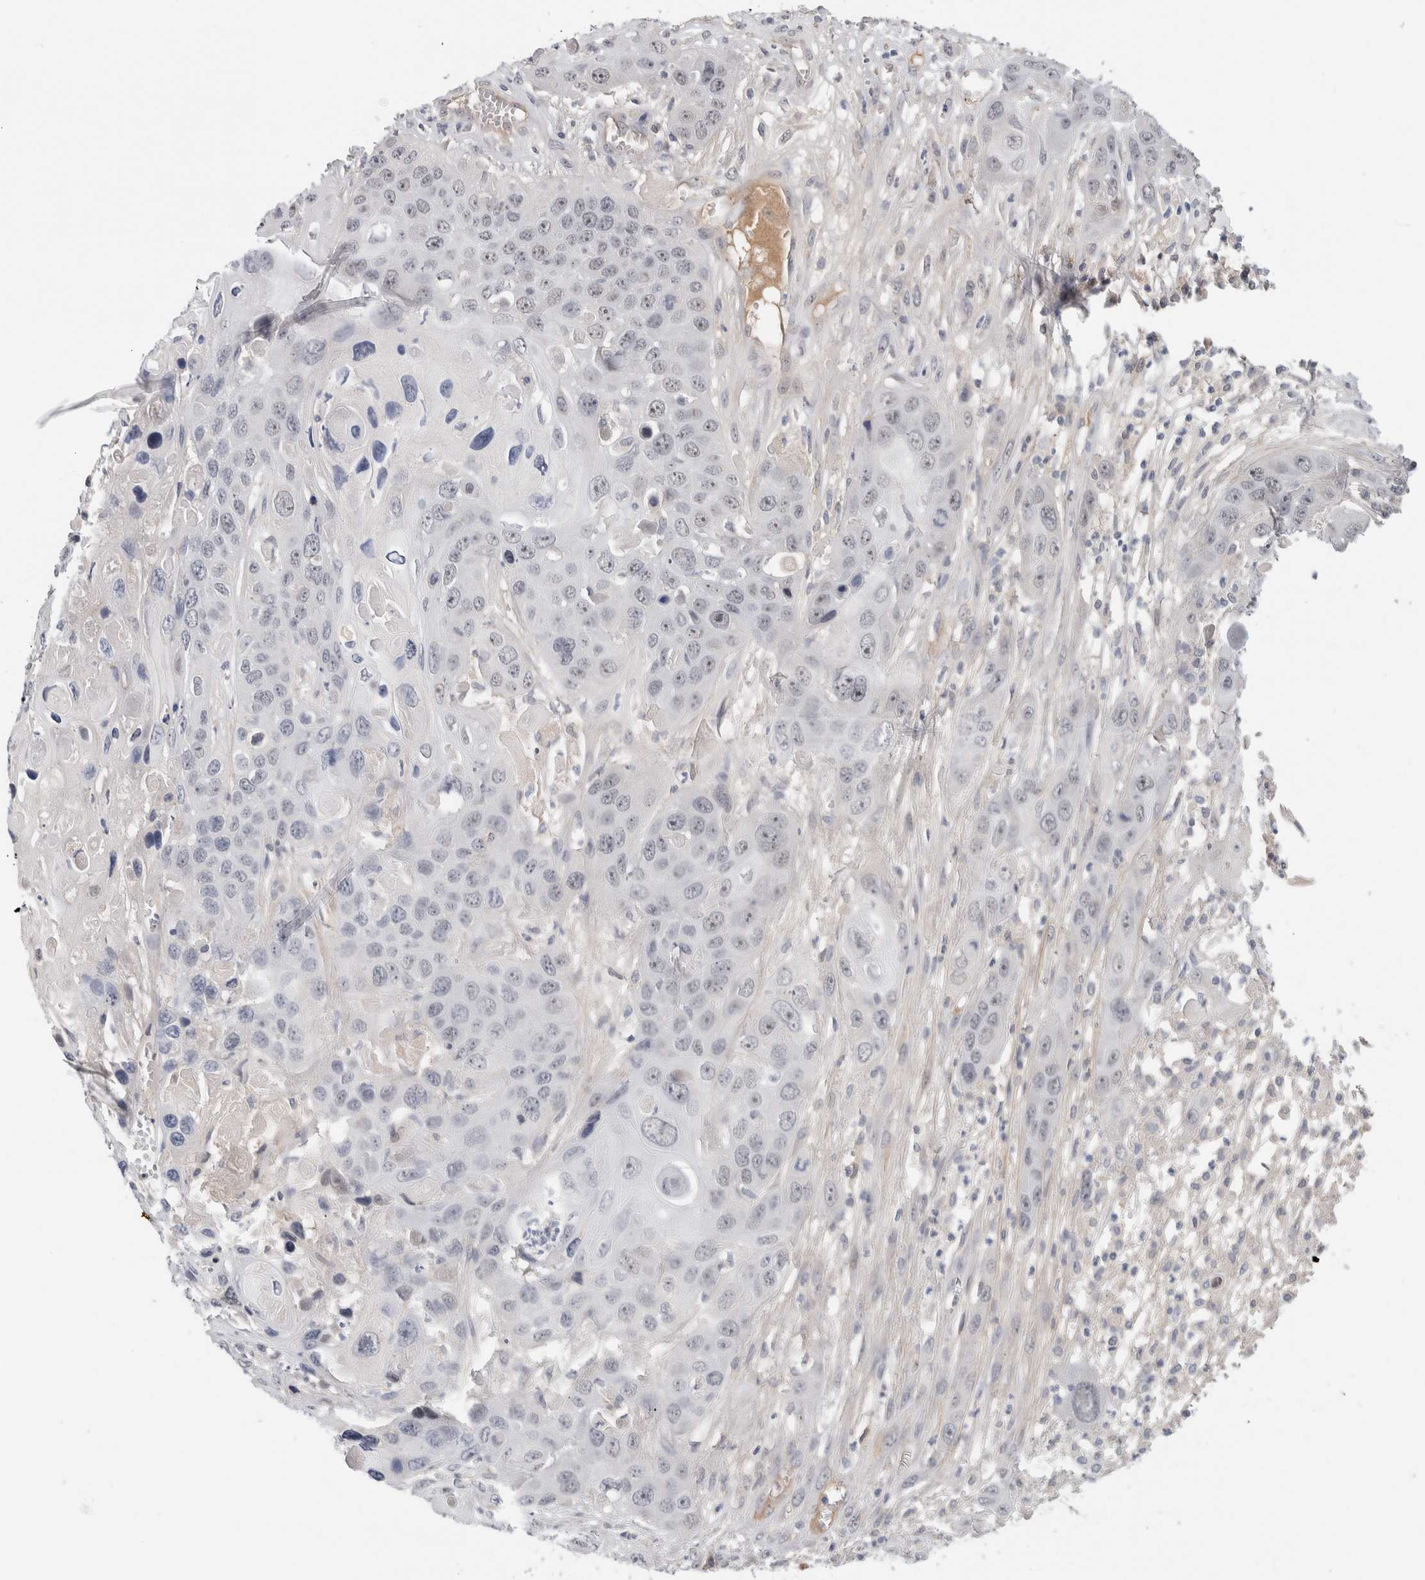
{"staining": {"intensity": "negative", "quantity": "none", "location": "none"}, "tissue": "skin cancer", "cell_type": "Tumor cells", "image_type": "cancer", "snomed": [{"axis": "morphology", "description": "Squamous cell carcinoma, NOS"}, {"axis": "topography", "description": "Skin"}], "caption": "An image of skin cancer stained for a protein shows no brown staining in tumor cells.", "gene": "HCN3", "patient": {"sex": "male", "age": 55}}